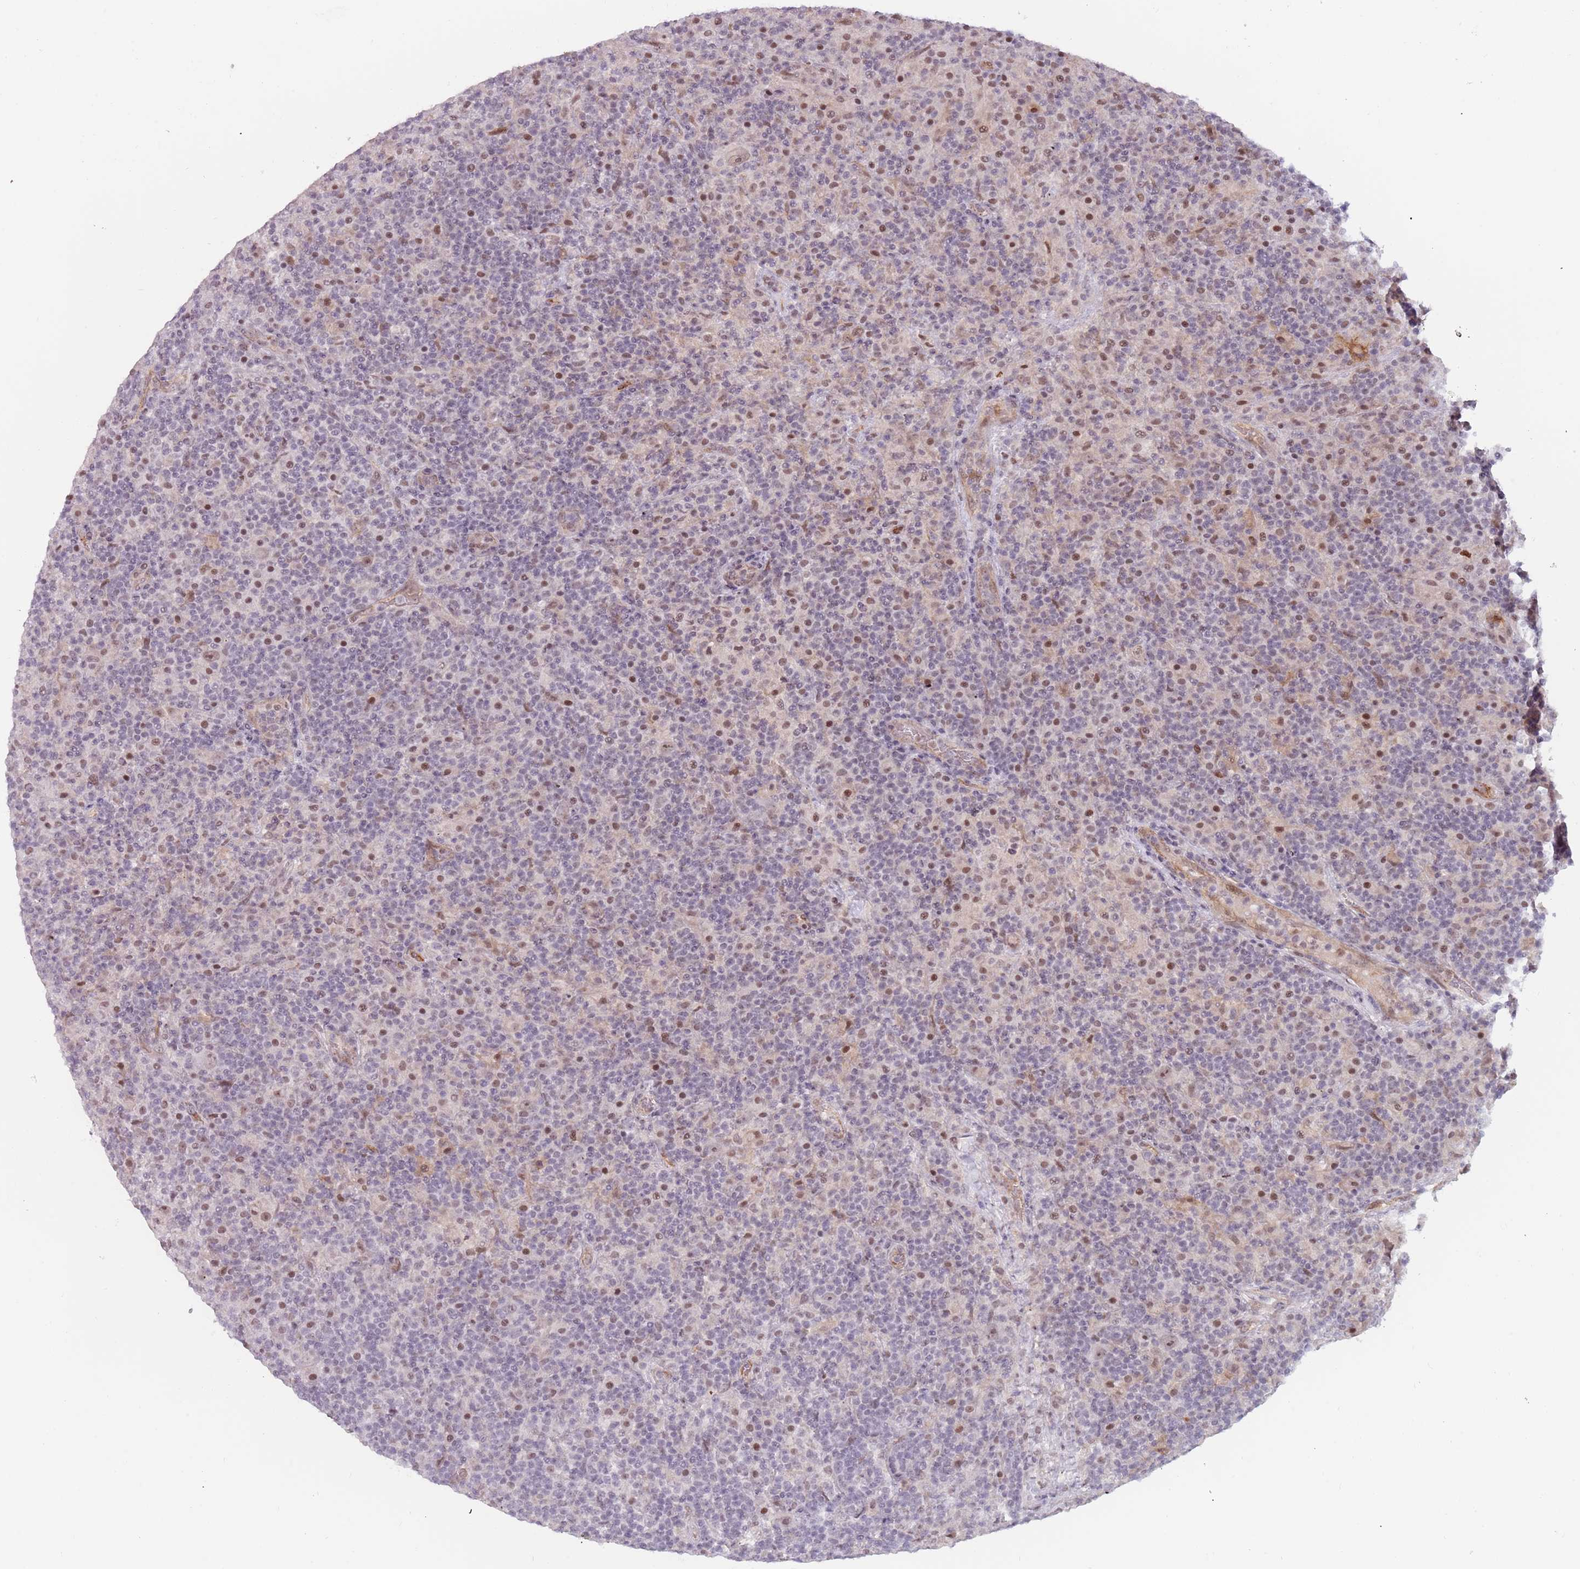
{"staining": {"intensity": "moderate", "quantity": ">75%", "location": "nuclear"}, "tissue": "lymphoma", "cell_type": "Tumor cells", "image_type": "cancer", "snomed": [{"axis": "morphology", "description": "Hodgkin's disease, NOS"}, {"axis": "topography", "description": "Lymph node"}], "caption": "Hodgkin's disease stained with immunohistochemistry (IHC) exhibits moderate nuclear staining in about >75% of tumor cells.", "gene": "REXO4", "patient": {"sex": "male", "age": 70}}